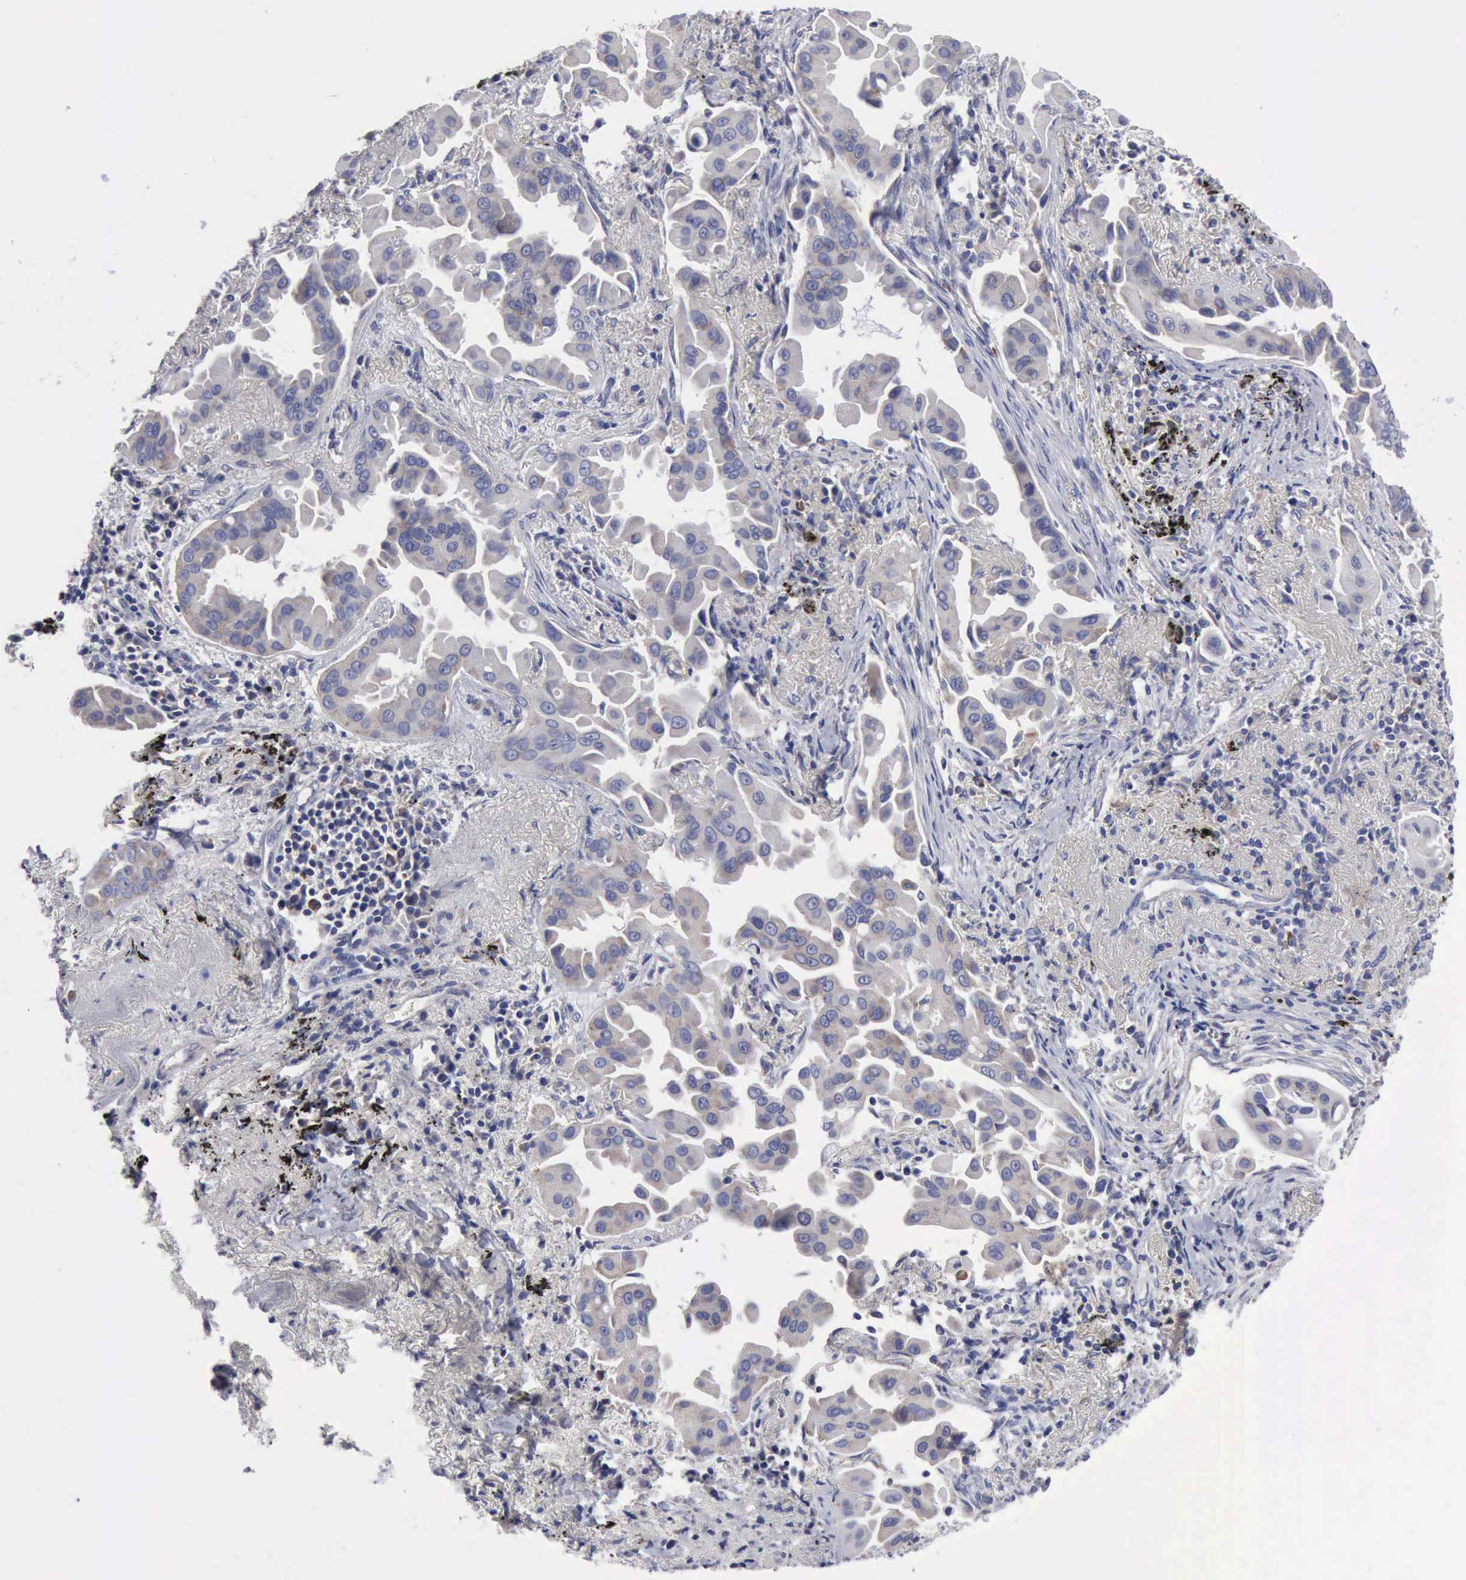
{"staining": {"intensity": "negative", "quantity": "none", "location": "none"}, "tissue": "lung cancer", "cell_type": "Tumor cells", "image_type": "cancer", "snomed": [{"axis": "morphology", "description": "Adenocarcinoma, NOS"}, {"axis": "topography", "description": "Lung"}], "caption": "DAB immunohistochemical staining of lung cancer (adenocarcinoma) demonstrates no significant expression in tumor cells. (DAB immunohistochemistry (IHC) visualized using brightfield microscopy, high magnification).", "gene": "TXLNG", "patient": {"sex": "male", "age": 68}}